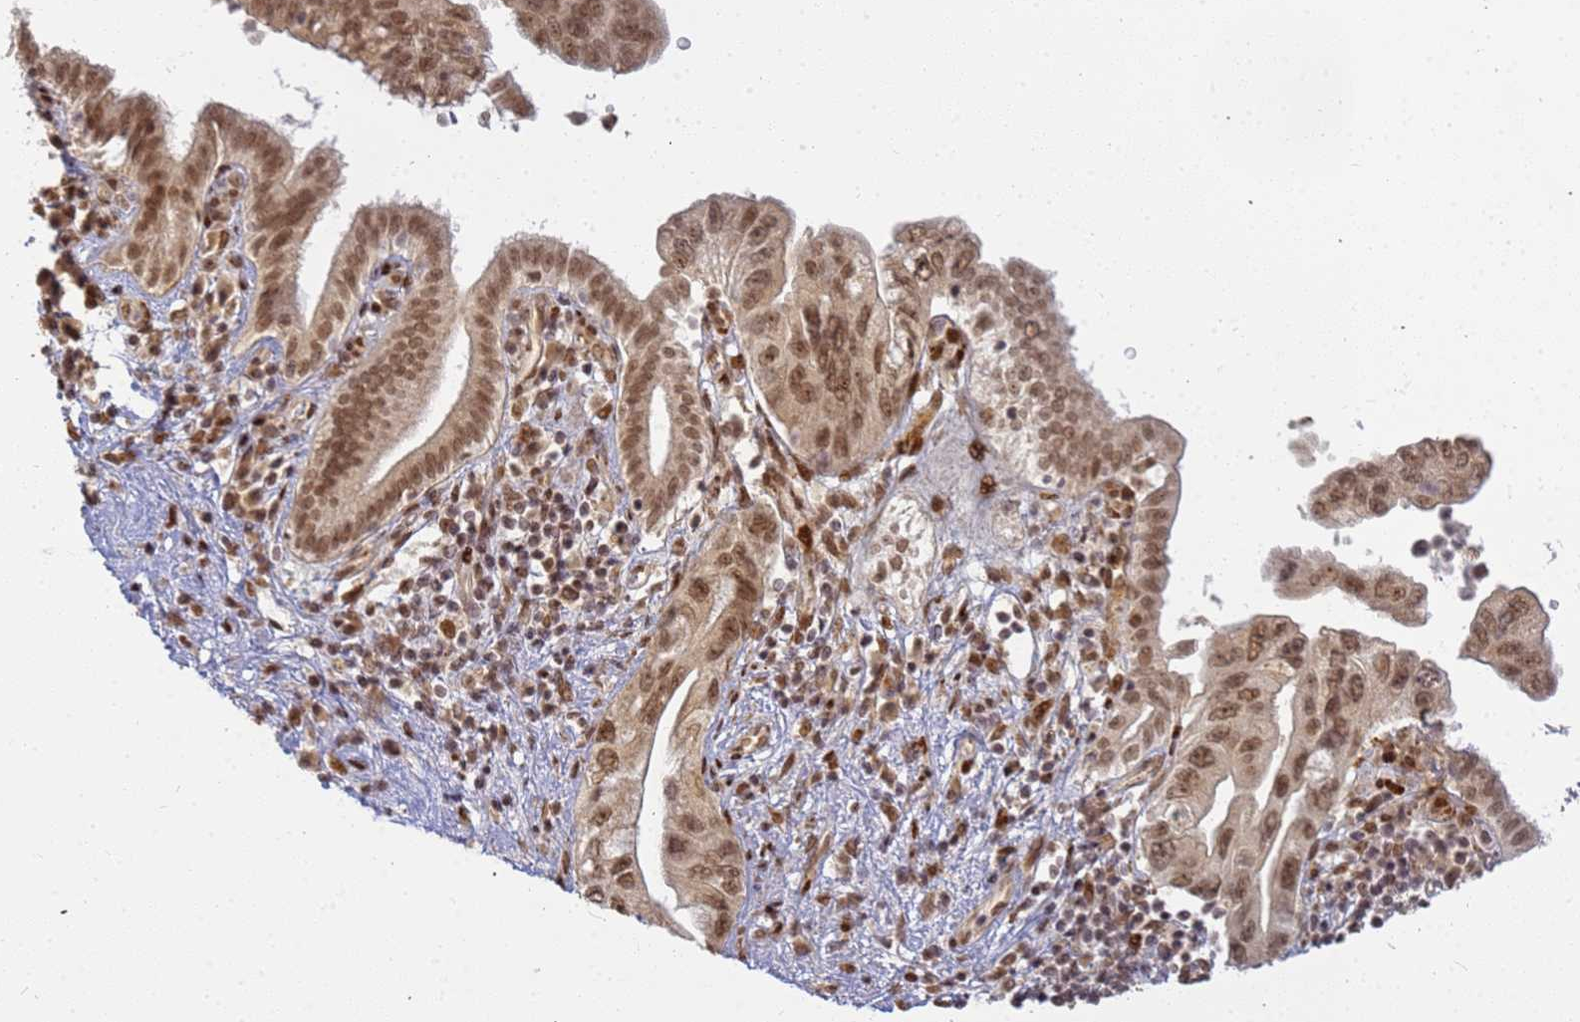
{"staining": {"intensity": "moderate", "quantity": ">75%", "location": "cytoplasmic/membranous,nuclear"}, "tissue": "pancreatic cancer", "cell_type": "Tumor cells", "image_type": "cancer", "snomed": [{"axis": "morphology", "description": "Adenocarcinoma, NOS"}, {"axis": "topography", "description": "Pancreas"}], "caption": "IHC micrograph of human adenocarcinoma (pancreatic) stained for a protein (brown), which shows medium levels of moderate cytoplasmic/membranous and nuclear positivity in about >75% of tumor cells.", "gene": "ABCA2", "patient": {"sex": "female", "age": 73}}